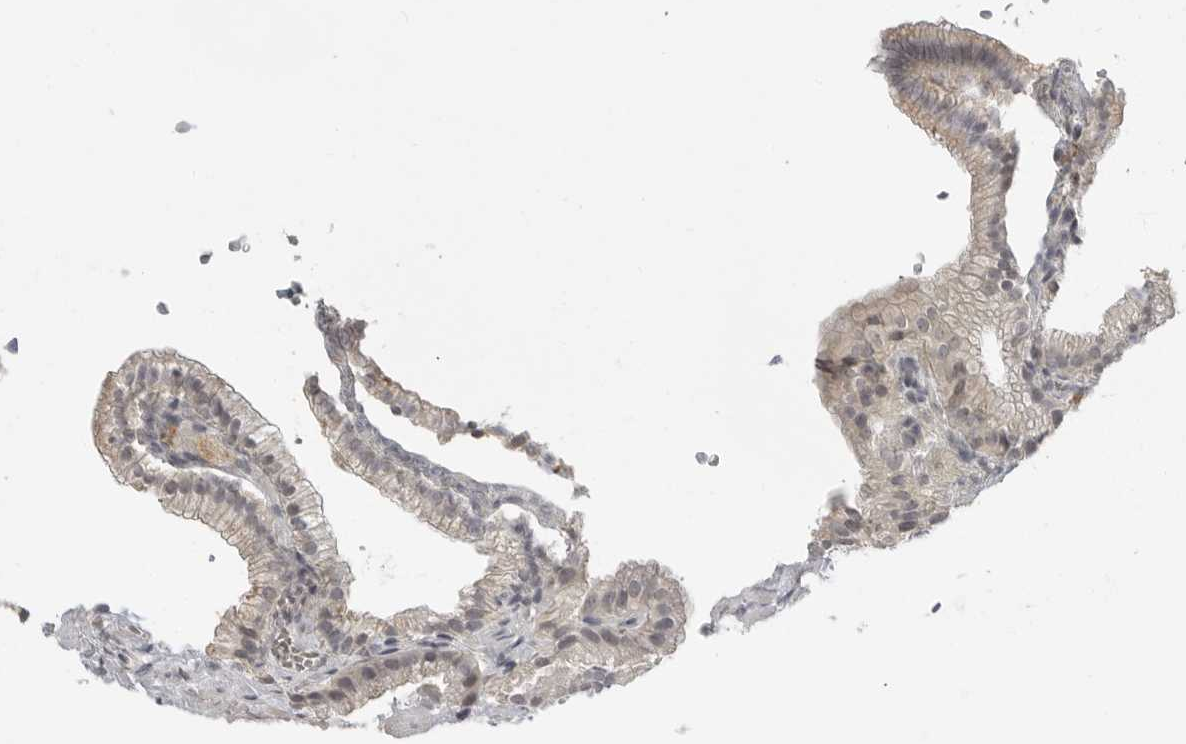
{"staining": {"intensity": "negative", "quantity": "none", "location": "none"}, "tissue": "gallbladder", "cell_type": "Glandular cells", "image_type": "normal", "snomed": [{"axis": "morphology", "description": "Normal tissue, NOS"}, {"axis": "topography", "description": "Gallbladder"}], "caption": "The immunohistochemistry histopathology image has no significant positivity in glandular cells of gallbladder. Brightfield microscopy of immunohistochemistry (IHC) stained with DAB (3,3'-diaminobenzidine) (brown) and hematoxylin (blue), captured at high magnification.", "gene": "FOXP3", "patient": {"sex": "male", "age": 38}}